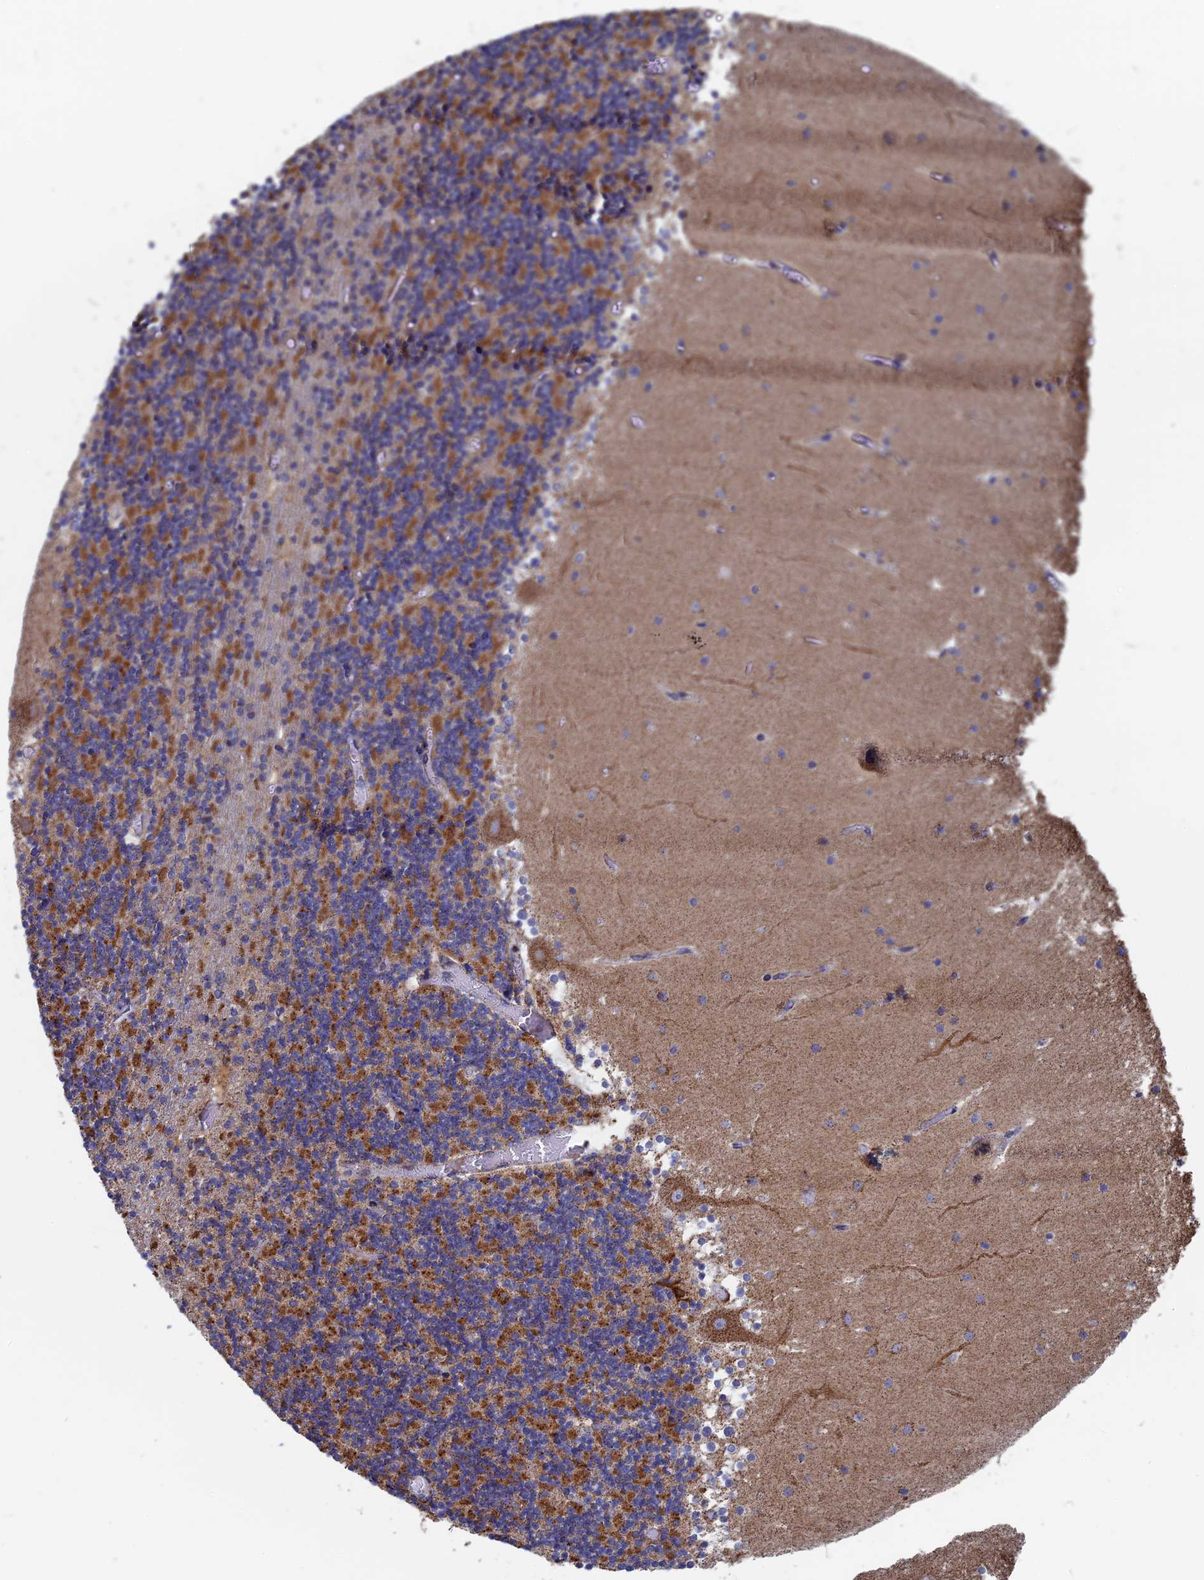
{"staining": {"intensity": "strong", "quantity": "25%-75%", "location": "cytoplasmic/membranous"}, "tissue": "cerebellum", "cell_type": "Cells in granular layer", "image_type": "normal", "snomed": [{"axis": "morphology", "description": "Normal tissue, NOS"}, {"axis": "topography", "description": "Cerebellum"}], "caption": "Cerebellum stained with IHC exhibits strong cytoplasmic/membranous expression in approximately 25%-75% of cells in granular layer.", "gene": "SEC24D", "patient": {"sex": "female", "age": 28}}